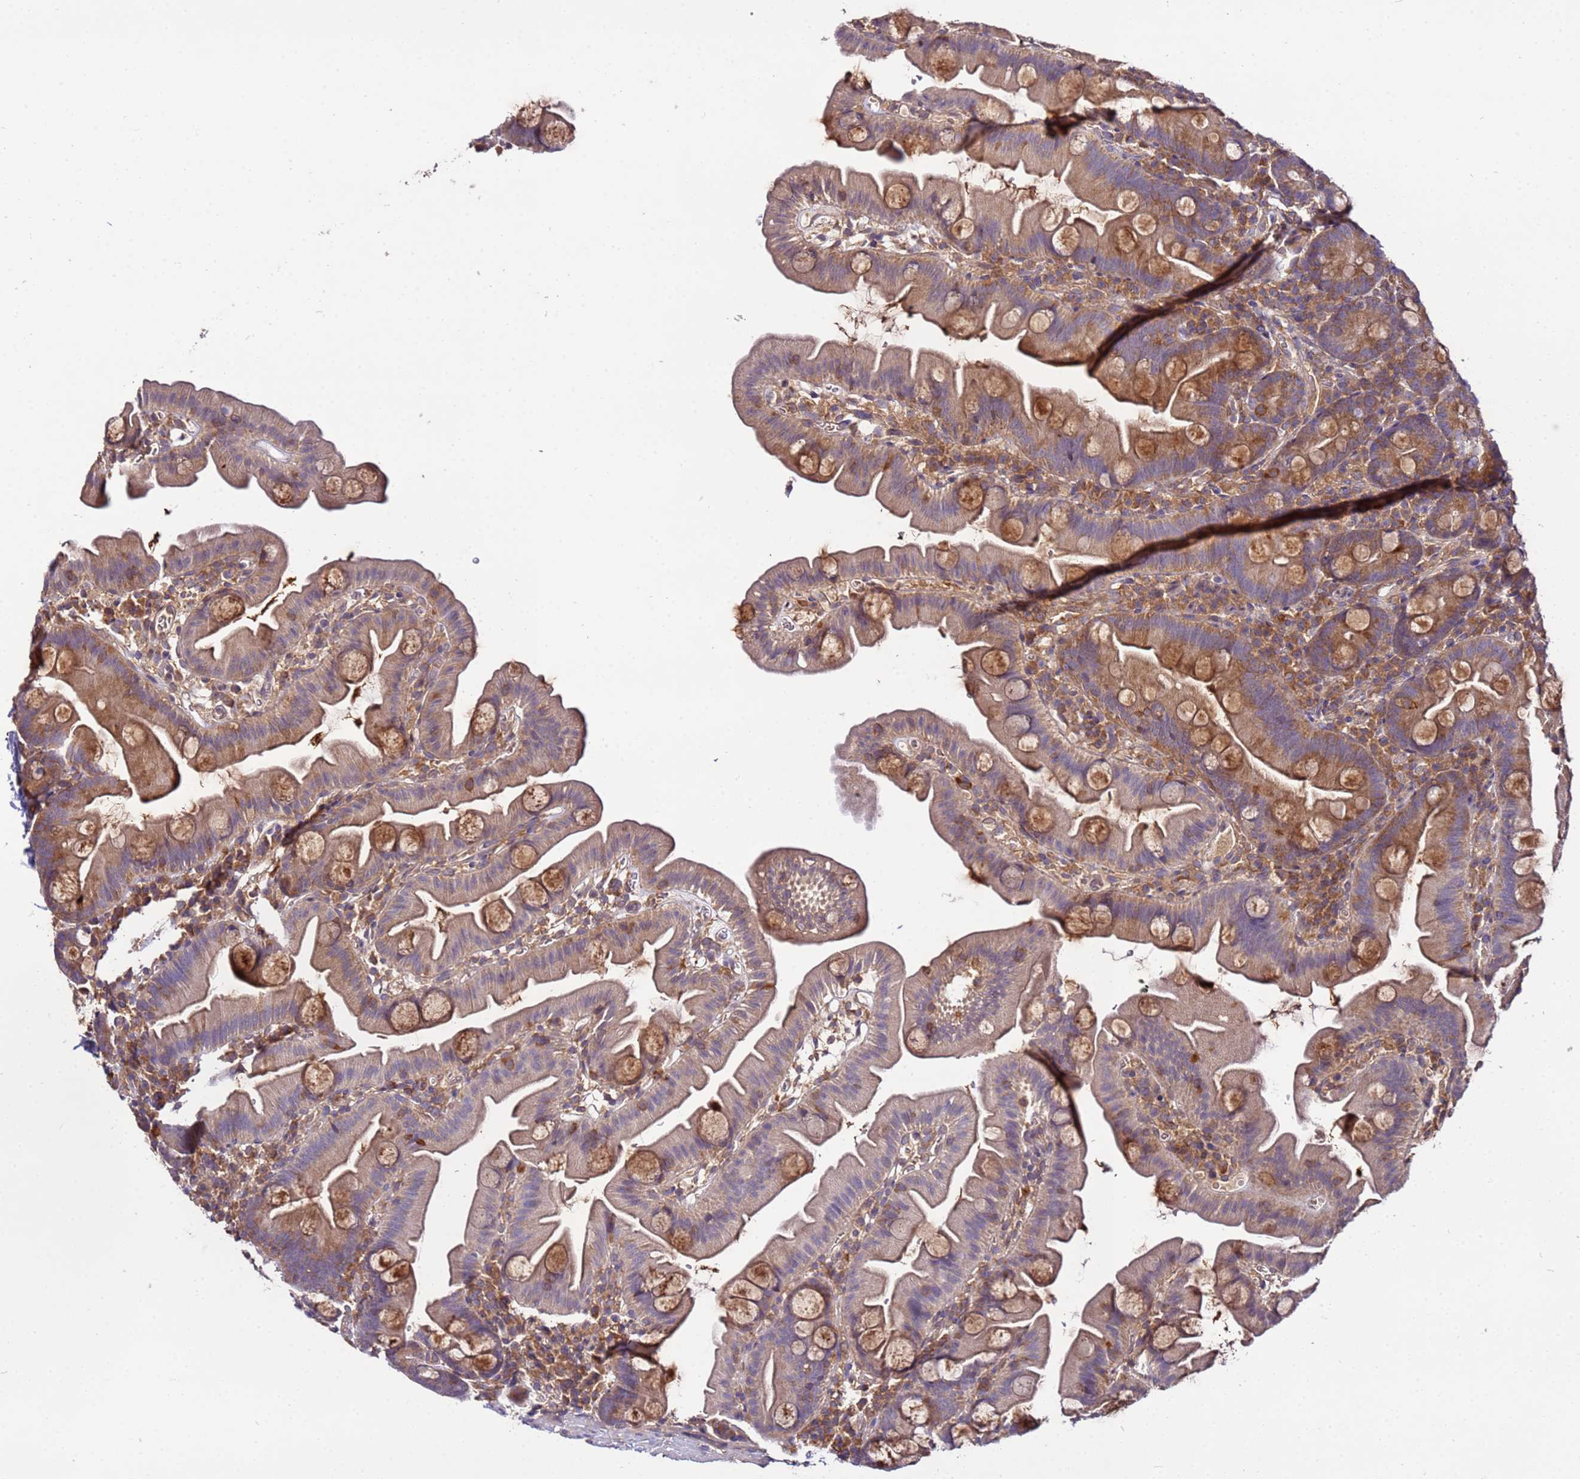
{"staining": {"intensity": "moderate", "quantity": ">75%", "location": "cytoplasmic/membranous"}, "tissue": "small intestine", "cell_type": "Glandular cells", "image_type": "normal", "snomed": [{"axis": "morphology", "description": "Normal tissue, NOS"}, {"axis": "topography", "description": "Small intestine"}], "caption": "Immunohistochemical staining of benign human small intestine reveals >75% levels of moderate cytoplasmic/membranous protein positivity in about >75% of glandular cells.", "gene": "GSPT2", "patient": {"sex": "female", "age": 68}}